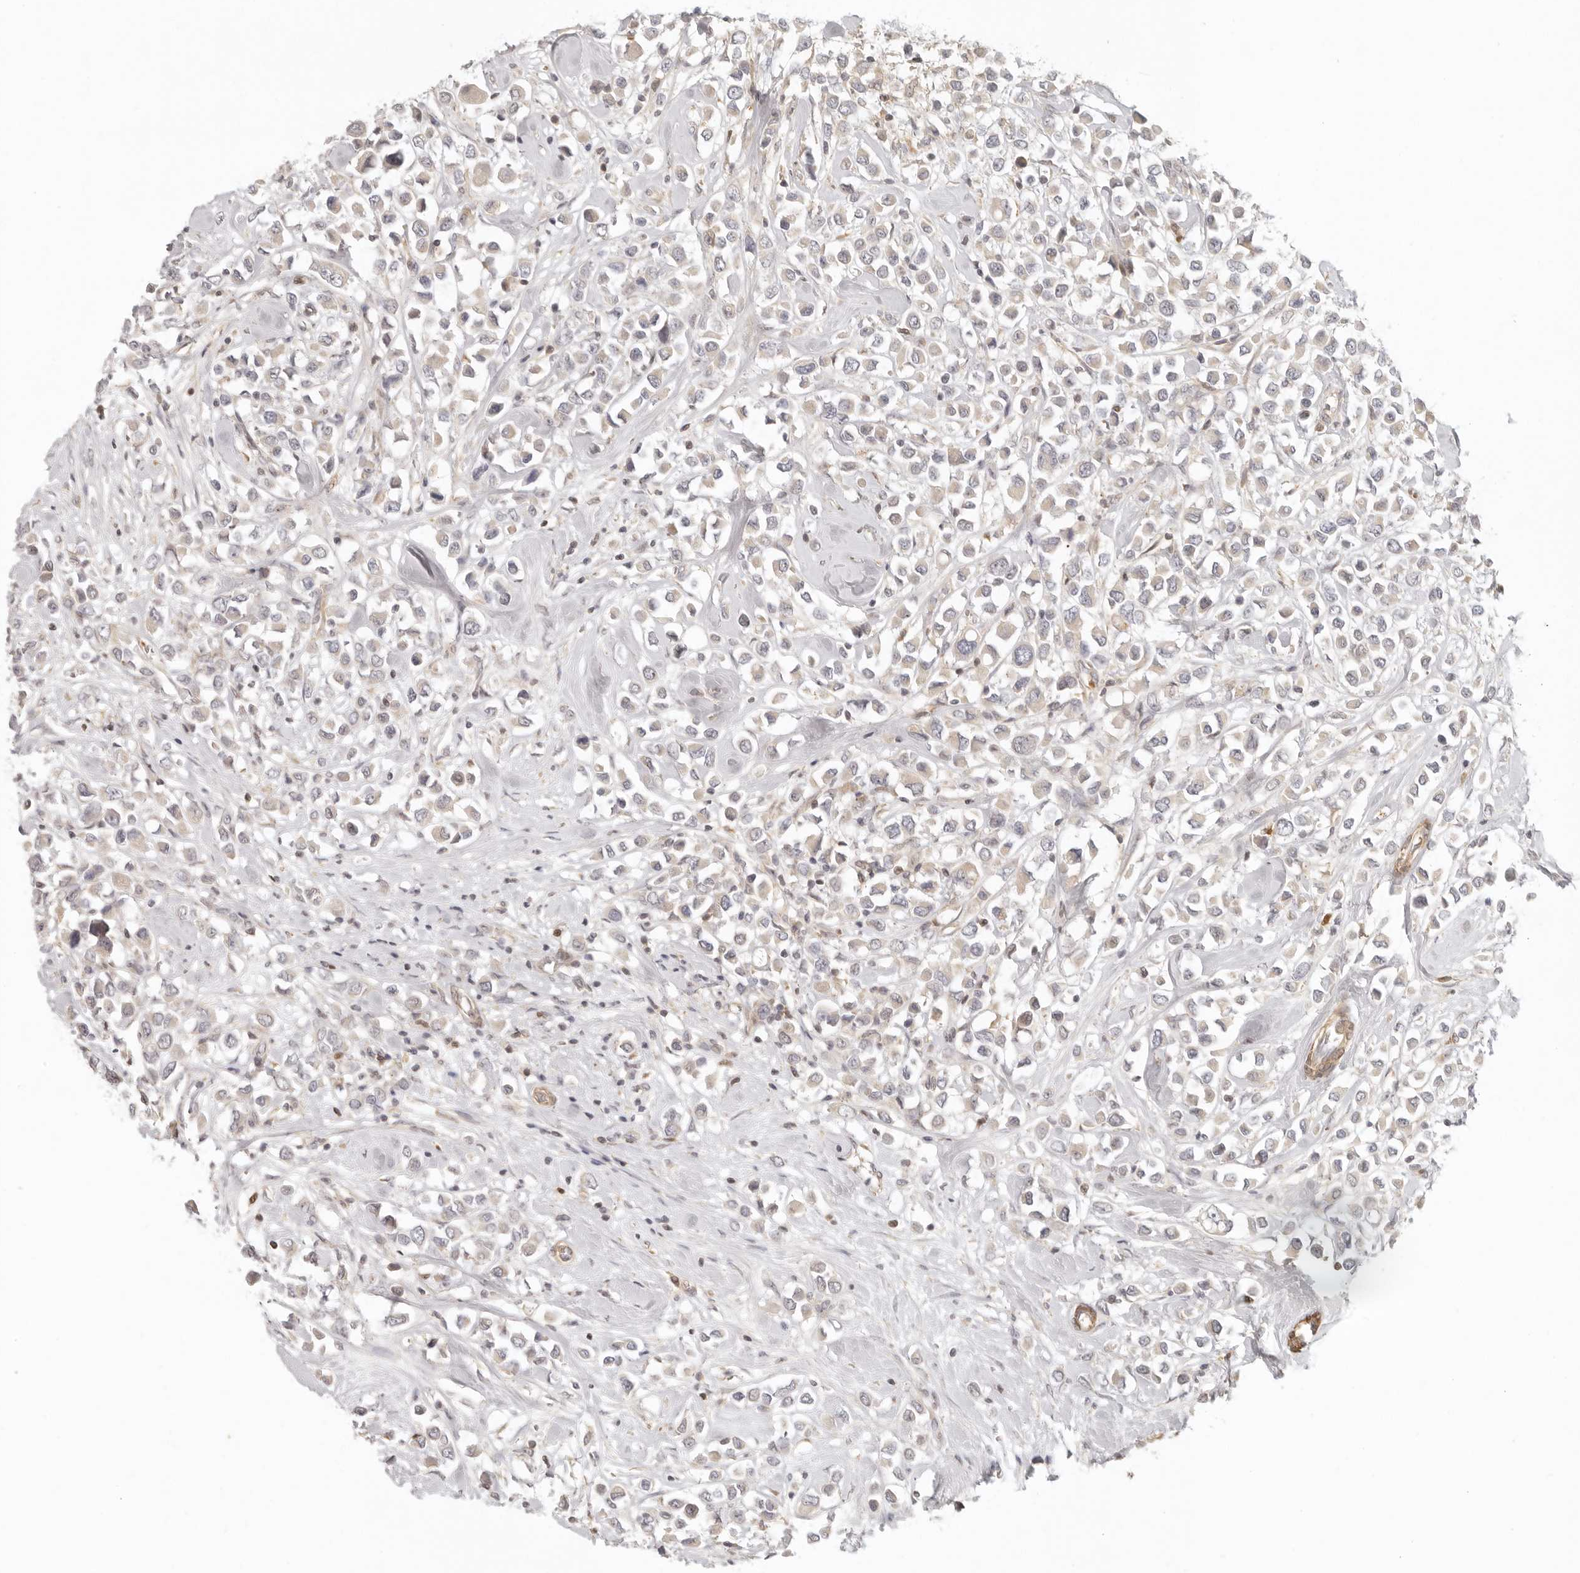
{"staining": {"intensity": "negative", "quantity": "none", "location": "none"}, "tissue": "breast cancer", "cell_type": "Tumor cells", "image_type": "cancer", "snomed": [{"axis": "morphology", "description": "Duct carcinoma"}, {"axis": "topography", "description": "Breast"}], "caption": "A histopathology image of human breast invasive ductal carcinoma is negative for staining in tumor cells.", "gene": "AHDC1", "patient": {"sex": "female", "age": 61}}